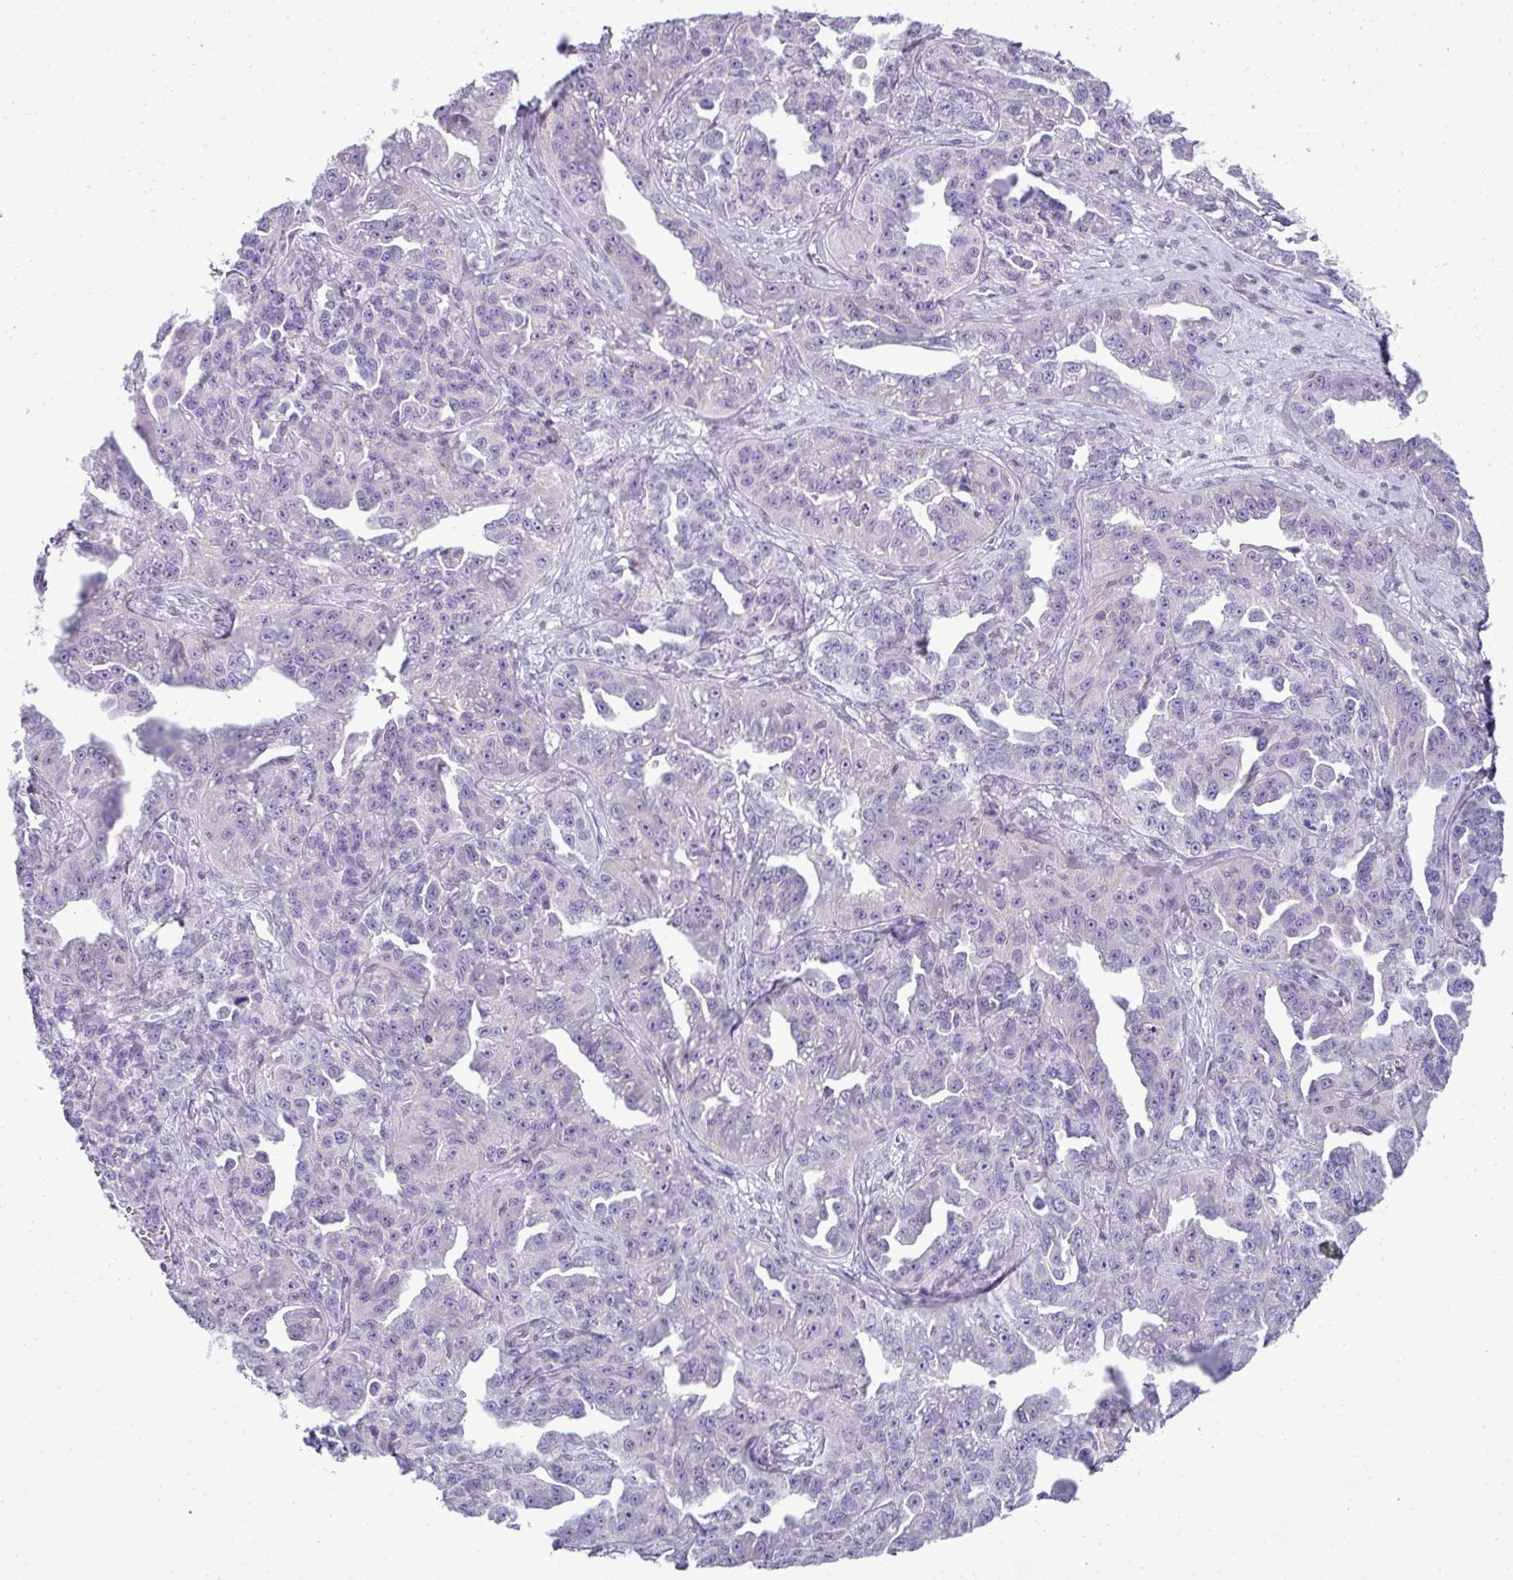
{"staining": {"intensity": "negative", "quantity": "none", "location": "none"}, "tissue": "ovarian cancer", "cell_type": "Tumor cells", "image_type": "cancer", "snomed": [{"axis": "morphology", "description": "Cystadenocarcinoma, serous, NOS"}, {"axis": "topography", "description": "Ovary"}], "caption": "Serous cystadenocarcinoma (ovarian) was stained to show a protein in brown. There is no significant expression in tumor cells.", "gene": "STAT5A", "patient": {"sex": "female", "age": 75}}